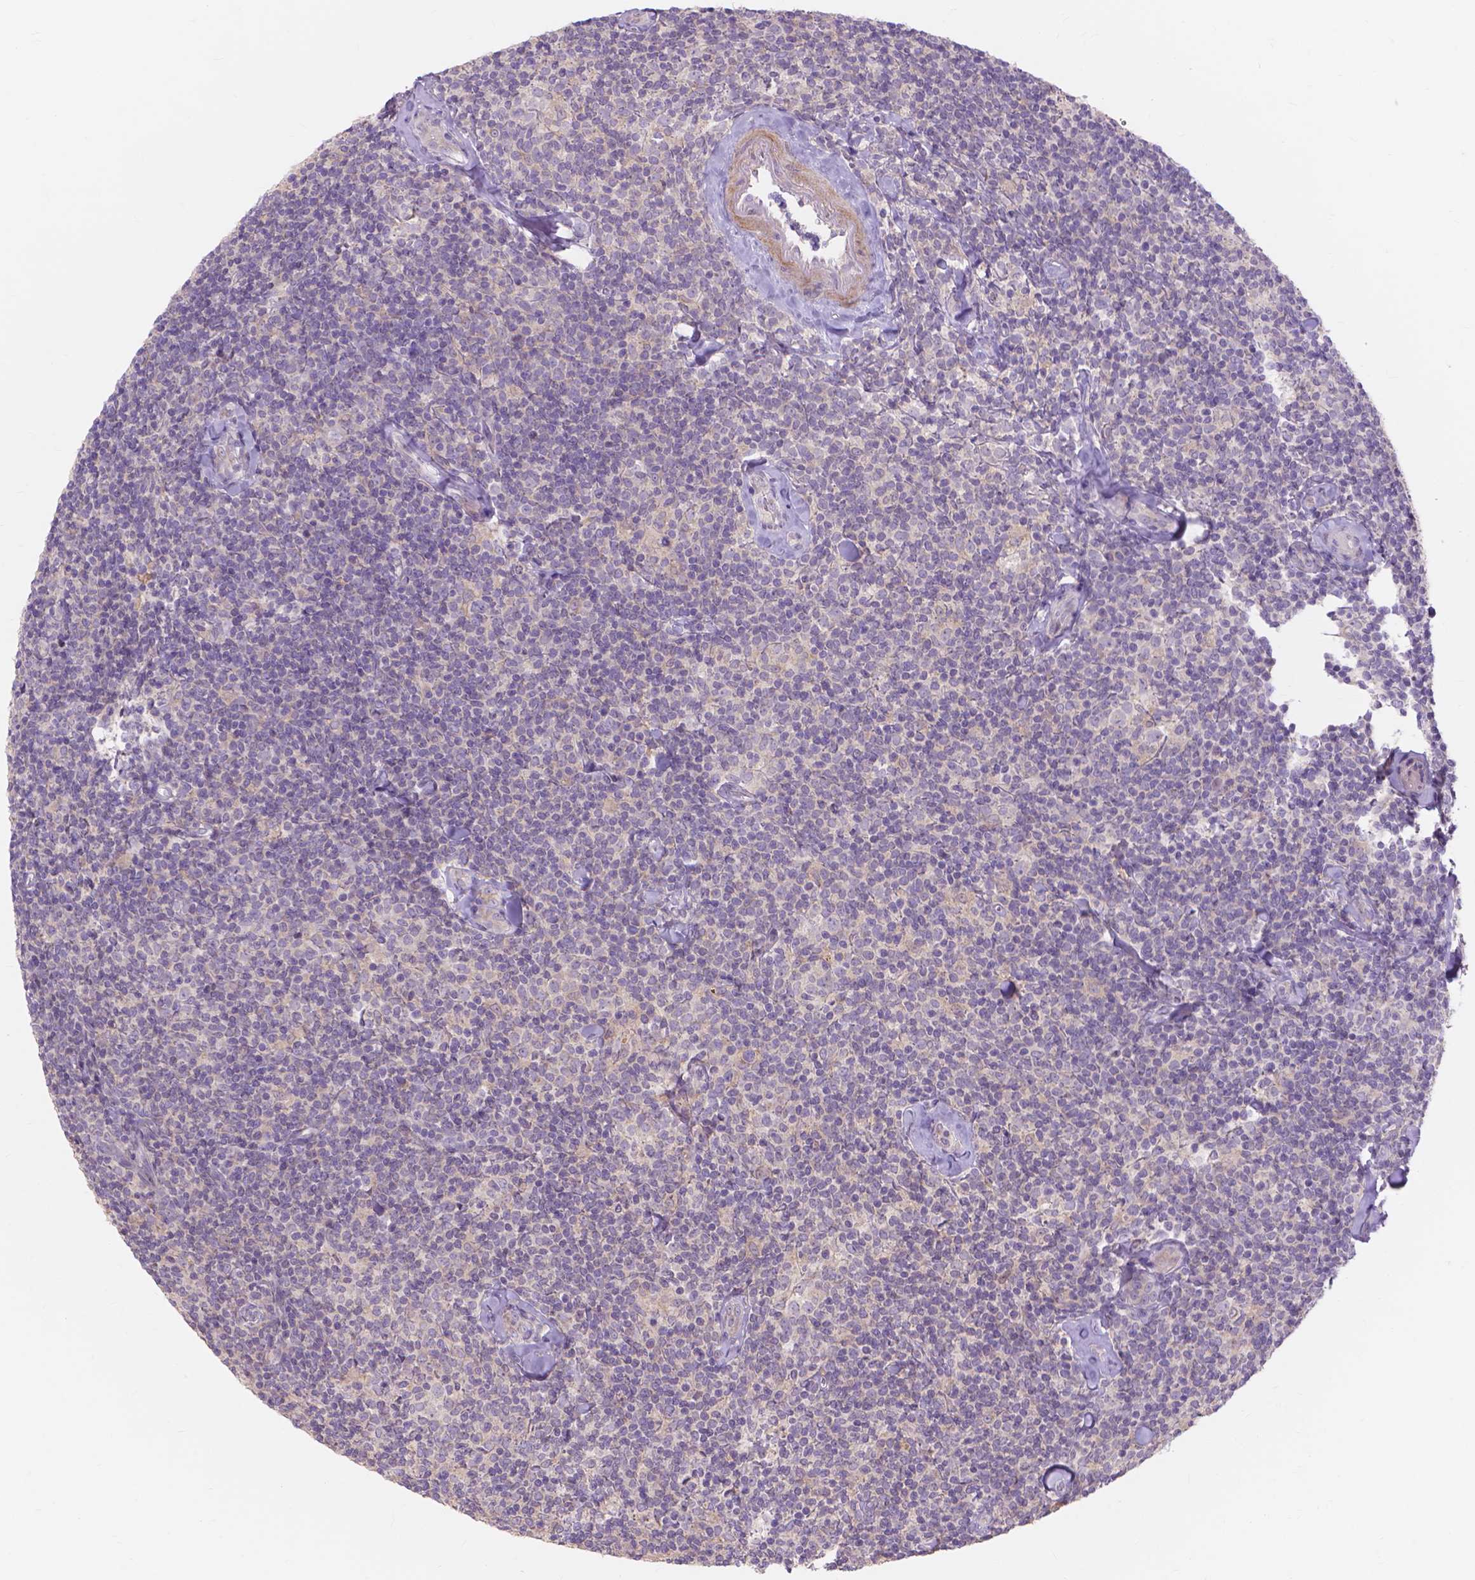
{"staining": {"intensity": "negative", "quantity": "none", "location": "none"}, "tissue": "lymphoma", "cell_type": "Tumor cells", "image_type": "cancer", "snomed": [{"axis": "morphology", "description": "Malignant lymphoma, non-Hodgkin's type, Low grade"}, {"axis": "topography", "description": "Lymph node"}], "caption": "Immunohistochemistry (IHC) photomicrograph of human lymphoma stained for a protein (brown), which shows no positivity in tumor cells.", "gene": "PRDM13", "patient": {"sex": "female", "age": 56}}